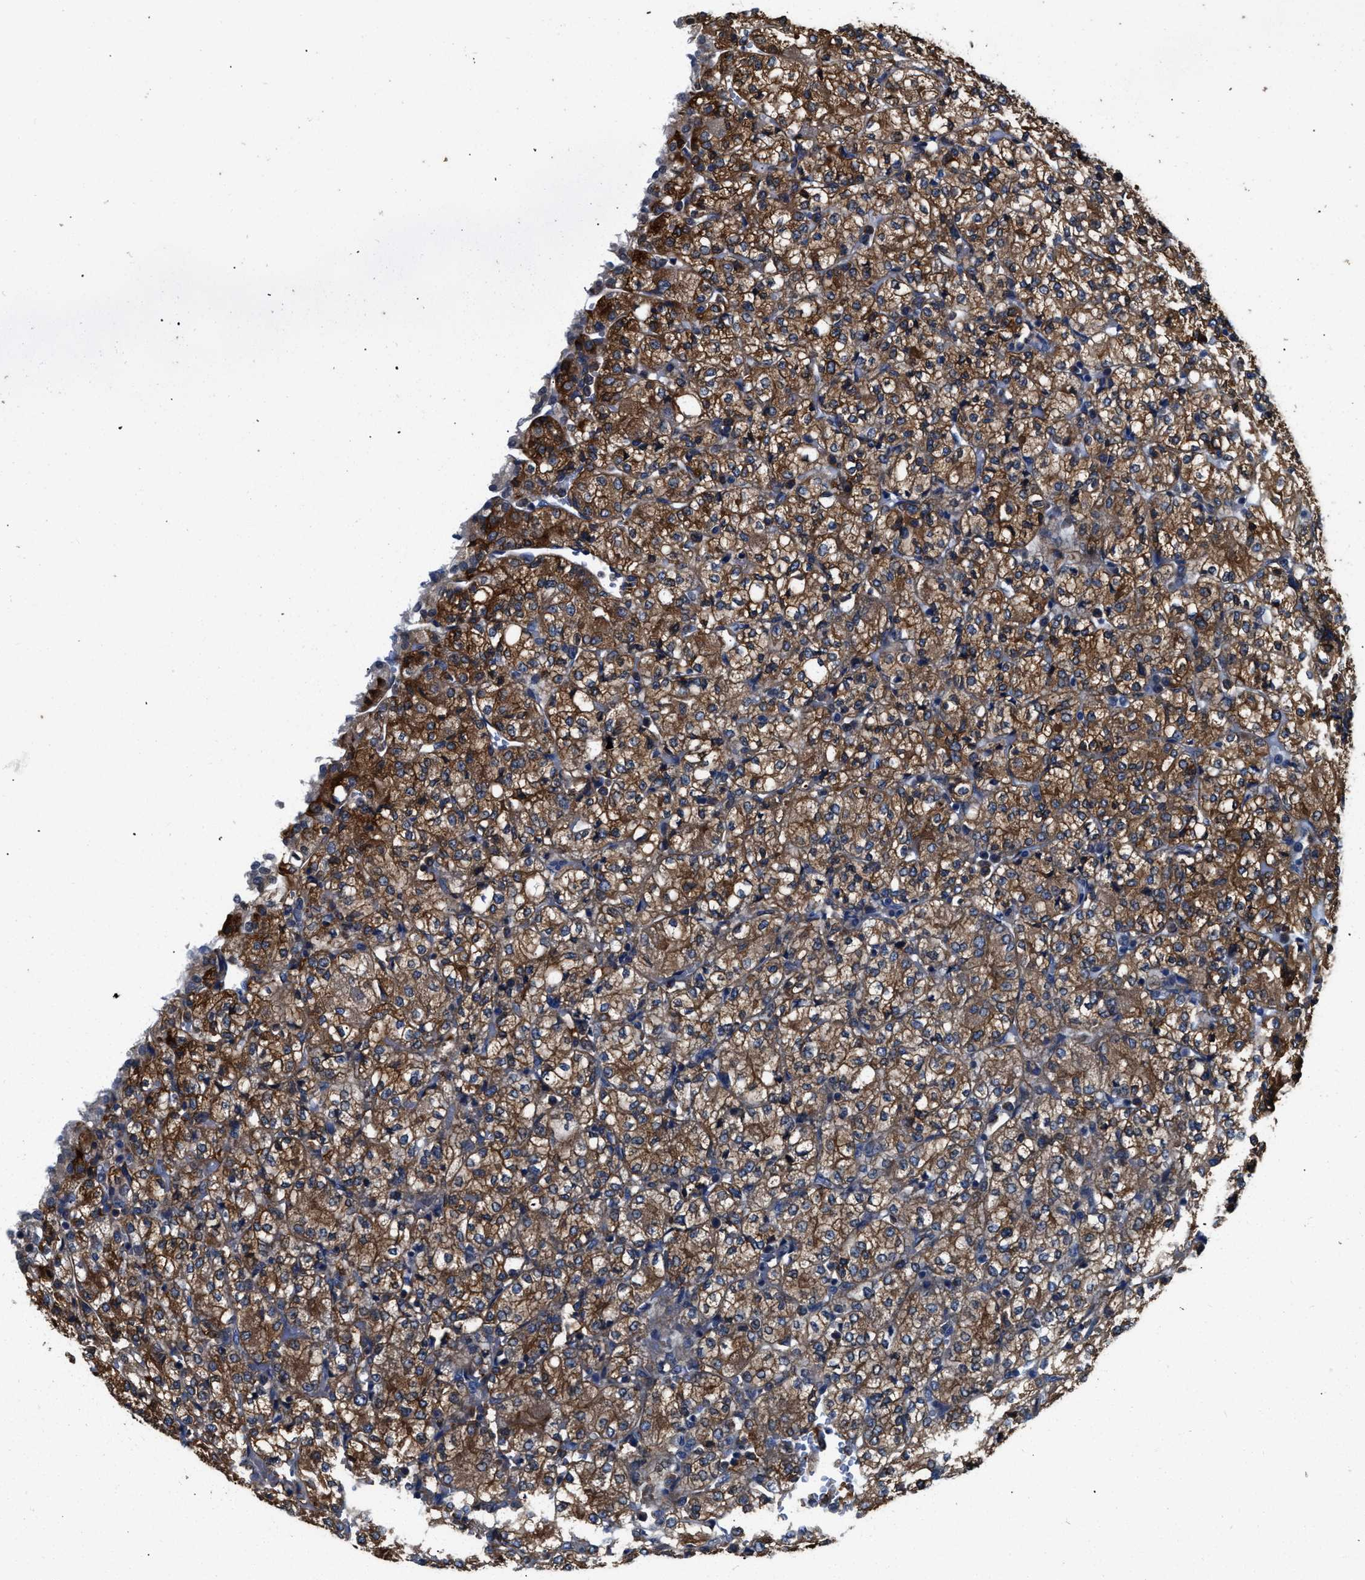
{"staining": {"intensity": "strong", "quantity": ">75%", "location": "cytoplasmic/membranous"}, "tissue": "renal cancer", "cell_type": "Tumor cells", "image_type": "cancer", "snomed": [{"axis": "morphology", "description": "Adenocarcinoma, NOS"}, {"axis": "topography", "description": "Kidney"}], "caption": "Immunohistochemical staining of renal cancer displays high levels of strong cytoplasmic/membranous protein expression in approximately >75% of tumor cells.", "gene": "PKM", "patient": {"sex": "male", "age": 77}}